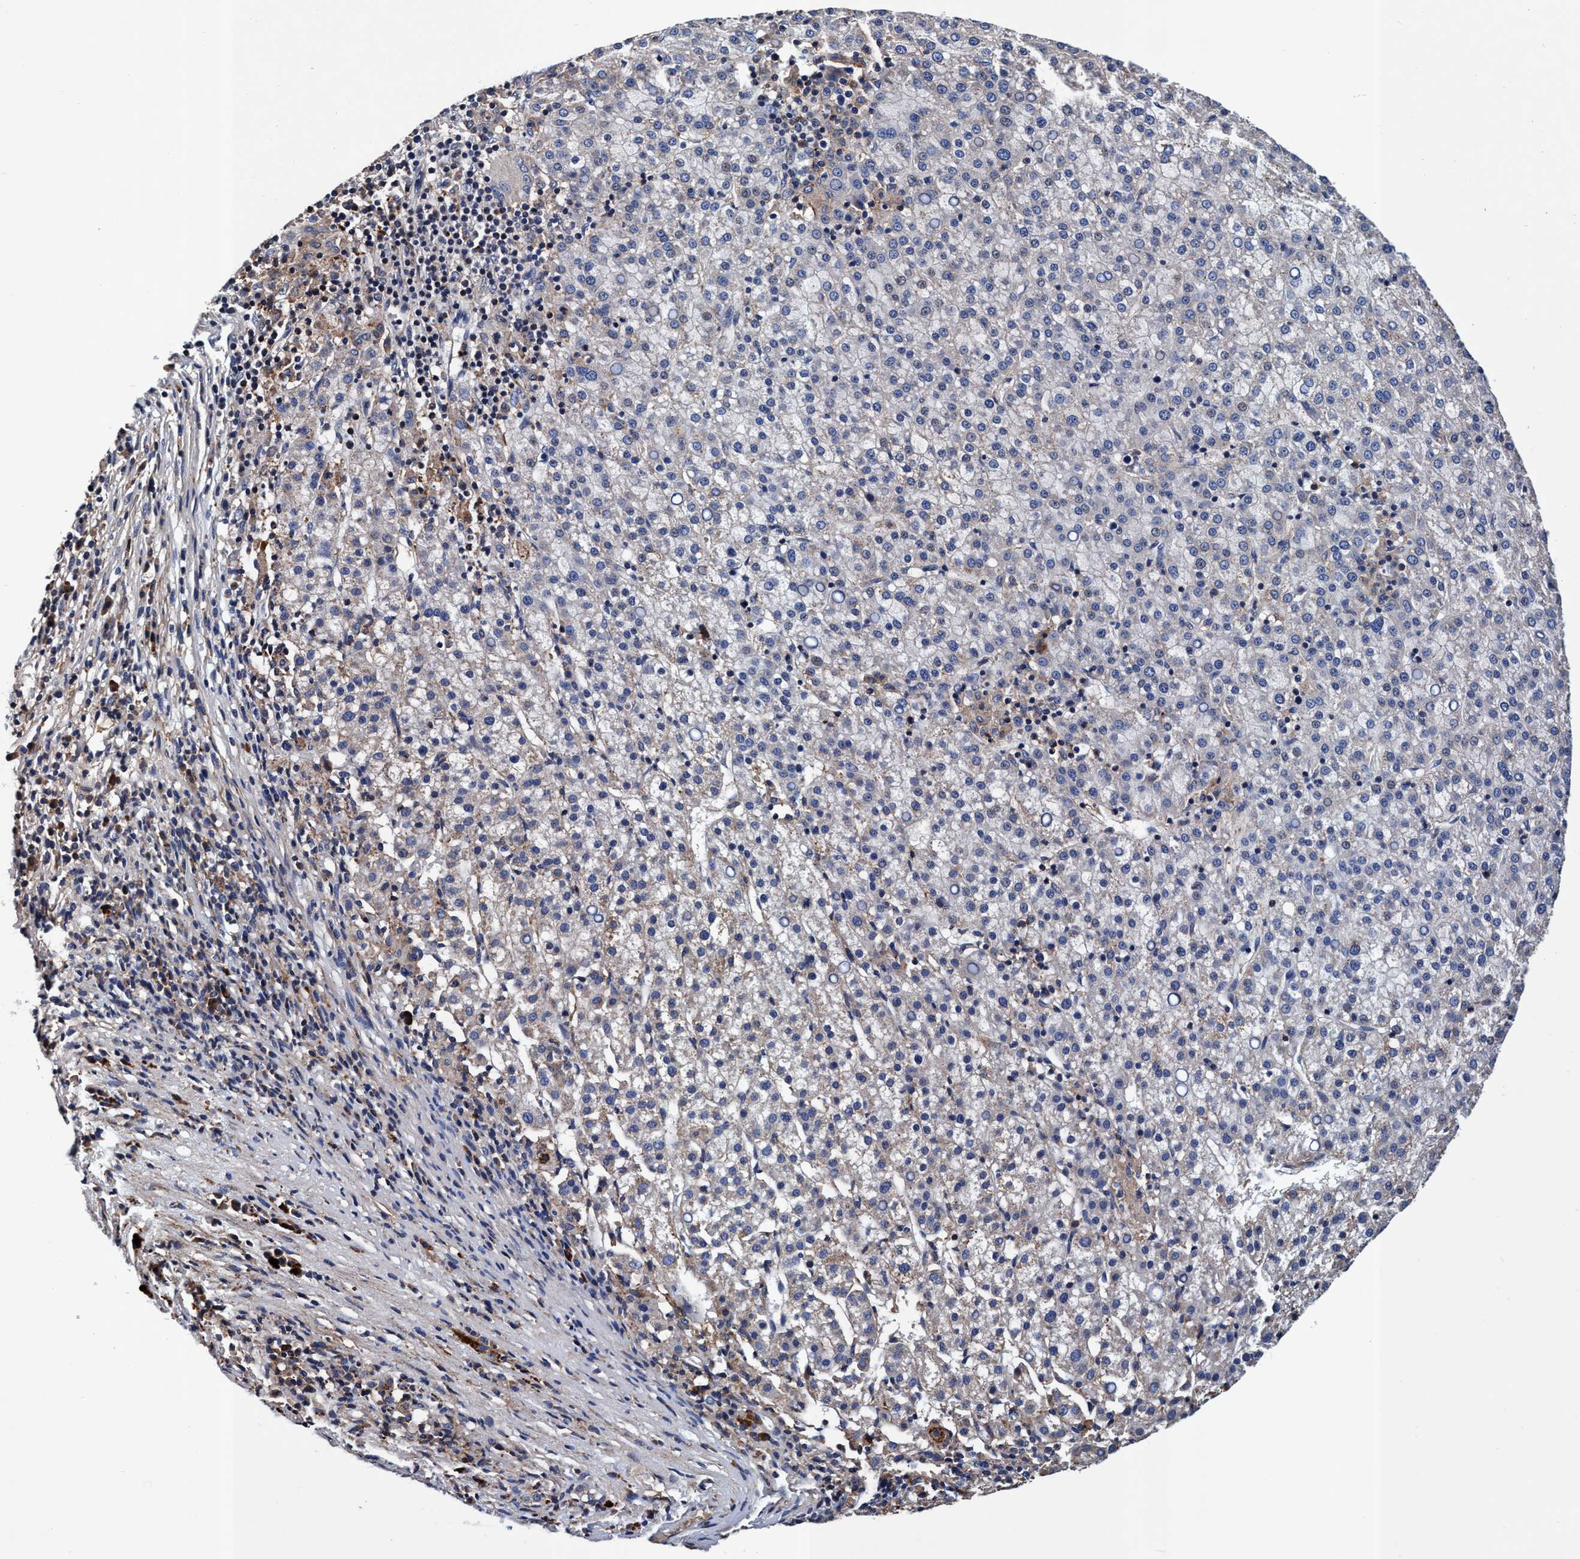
{"staining": {"intensity": "negative", "quantity": "none", "location": "none"}, "tissue": "liver cancer", "cell_type": "Tumor cells", "image_type": "cancer", "snomed": [{"axis": "morphology", "description": "Carcinoma, Hepatocellular, NOS"}, {"axis": "topography", "description": "Liver"}], "caption": "IHC of human hepatocellular carcinoma (liver) displays no positivity in tumor cells. (Immunohistochemistry (ihc), brightfield microscopy, high magnification).", "gene": "RNF208", "patient": {"sex": "female", "age": 58}}